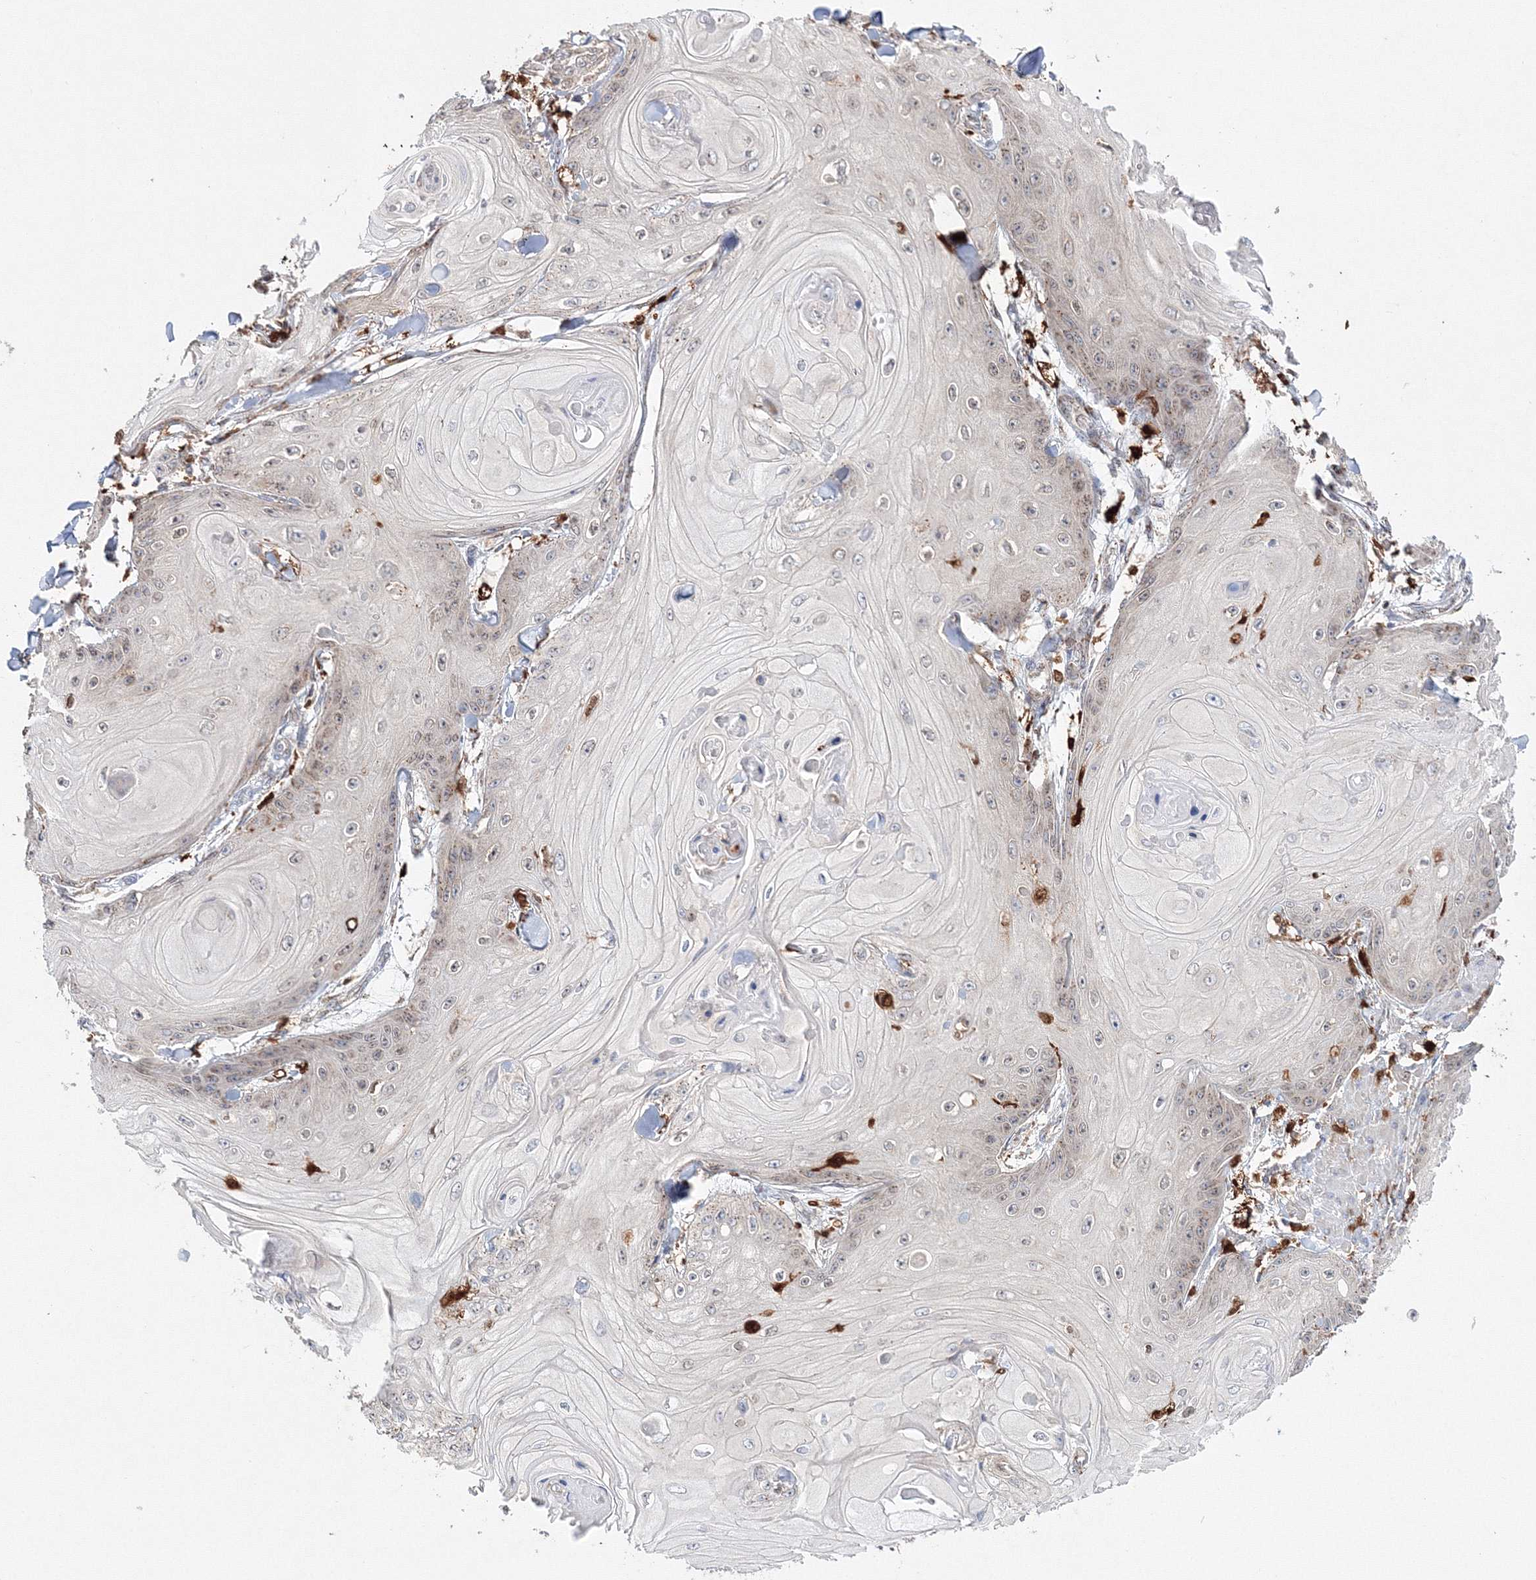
{"staining": {"intensity": "weak", "quantity": "<25%", "location": "cytoplasmic/membranous"}, "tissue": "skin cancer", "cell_type": "Tumor cells", "image_type": "cancer", "snomed": [{"axis": "morphology", "description": "Squamous cell carcinoma, NOS"}, {"axis": "topography", "description": "Skin"}], "caption": "IHC of human skin cancer reveals no positivity in tumor cells.", "gene": "ARCN1", "patient": {"sex": "male", "age": 74}}